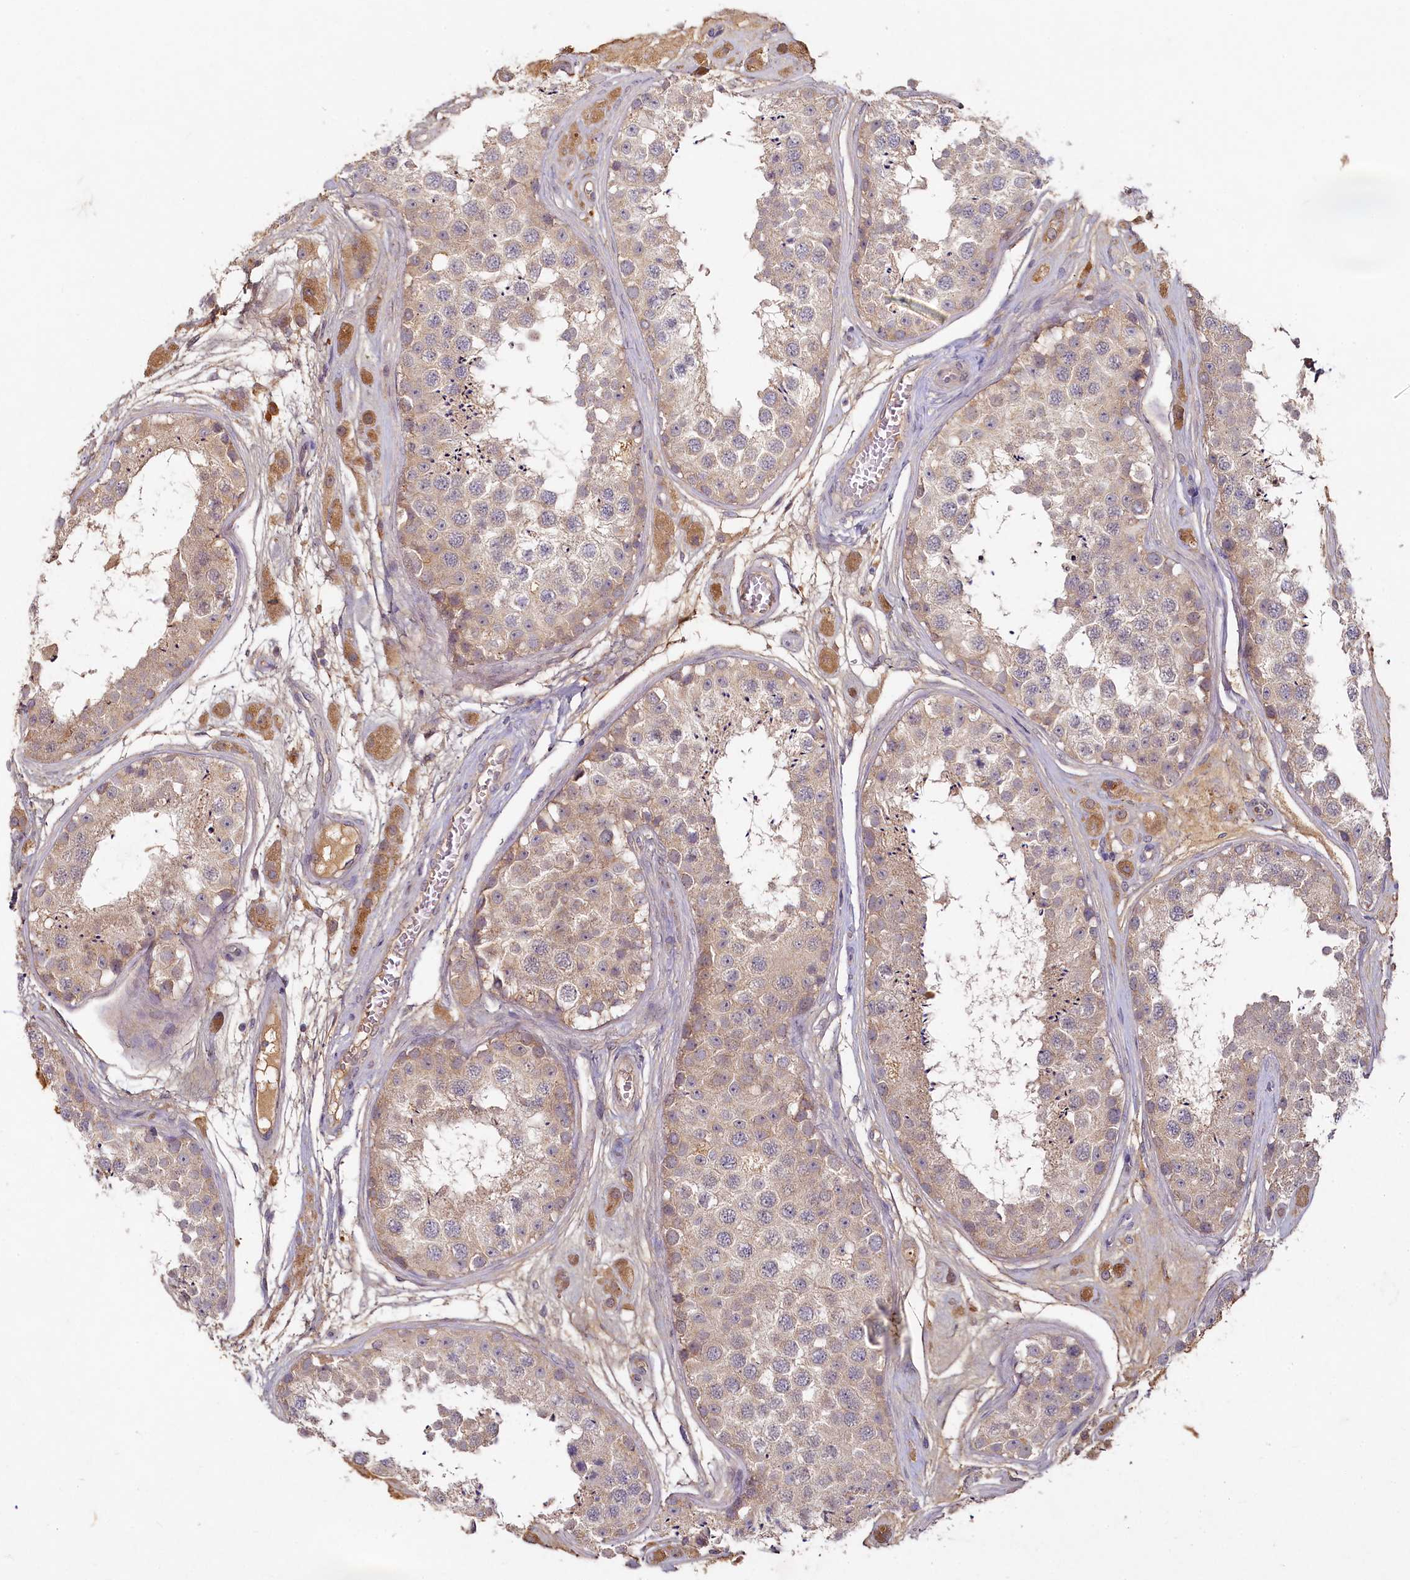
{"staining": {"intensity": "weak", "quantity": ">75%", "location": "cytoplasmic/membranous"}, "tissue": "testis", "cell_type": "Cells in seminiferous ducts", "image_type": "normal", "snomed": [{"axis": "morphology", "description": "Normal tissue, NOS"}, {"axis": "topography", "description": "Testis"}], "caption": "Immunohistochemical staining of benign human testis displays >75% levels of weak cytoplasmic/membranous protein expression in approximately >75% of cells in seminiferous ducts.", "gene": "HERC3", "patient": {"sex": "male", "age": 25}}